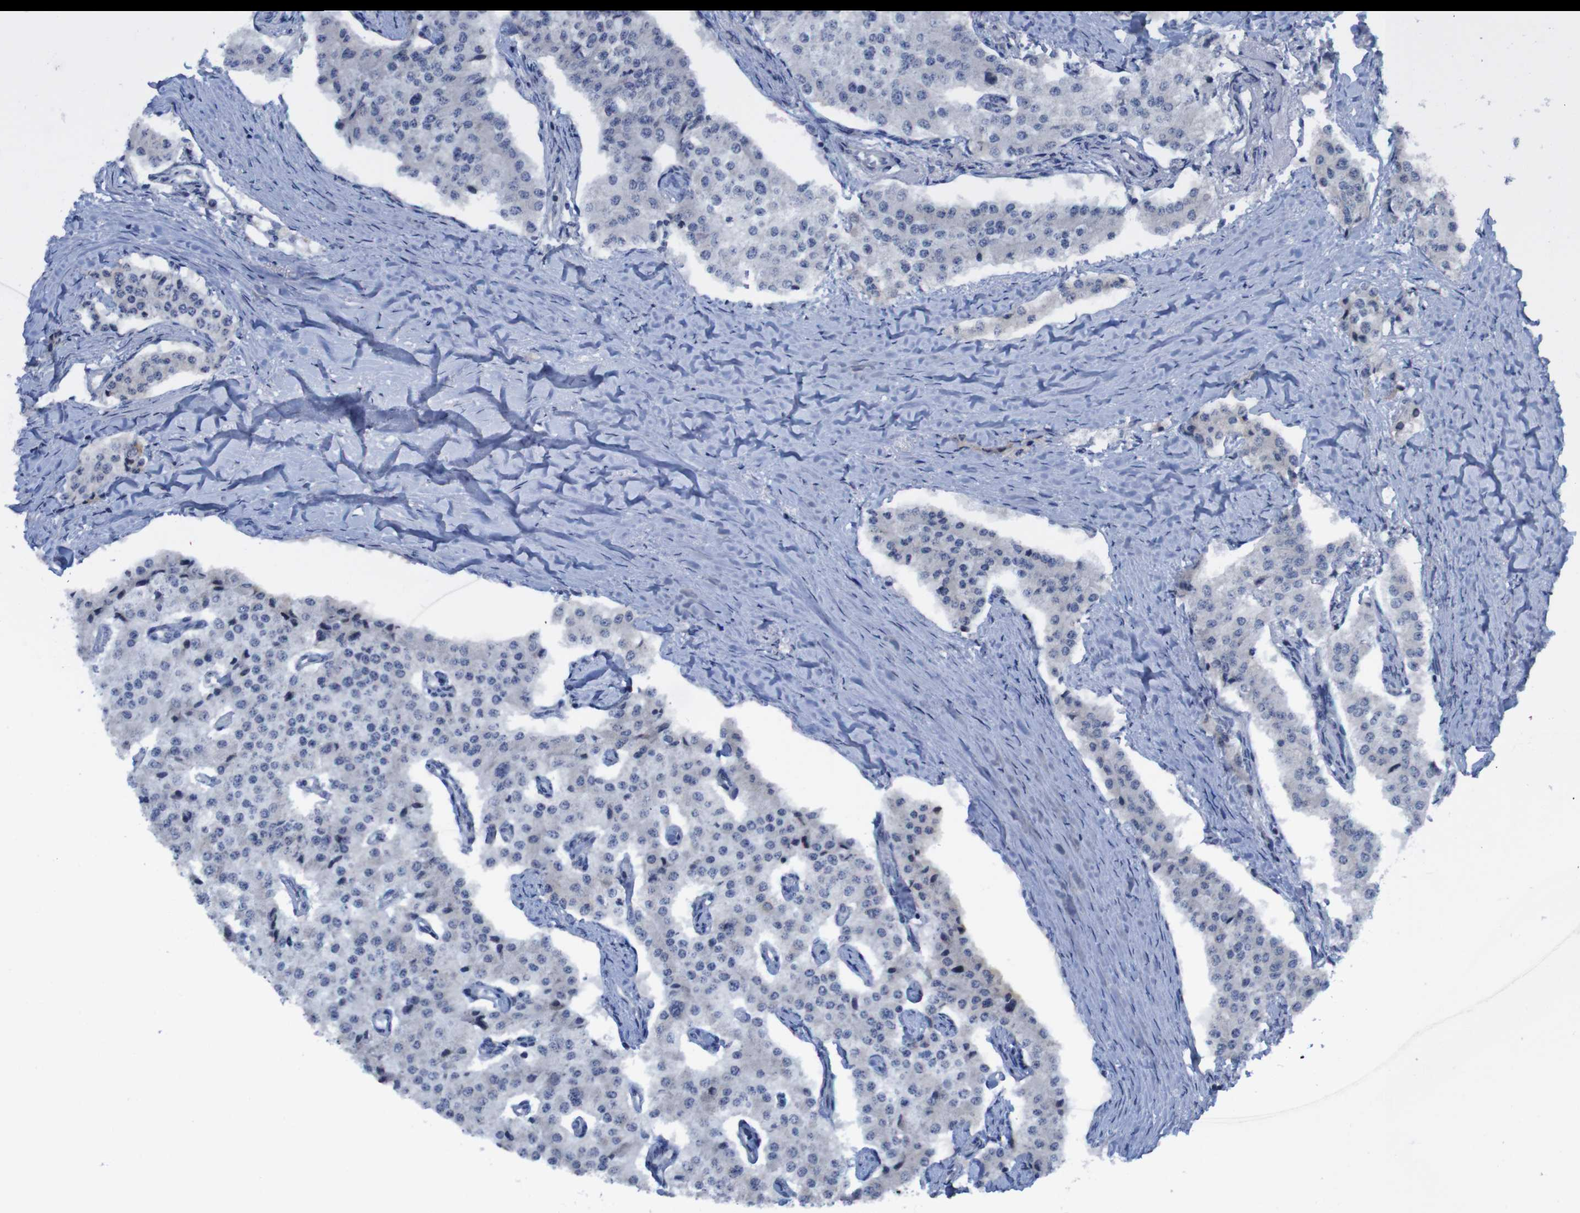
{"staining": {"intensity": "negative", "quantity": "none", "location": "none"}, "tissue": "carcinoid", "cell_type": "Tumor cells", "image_type": "cancer", "snomed": [{"axis": "morphology", "description": "Carcinoid, malignant, NOS"}, {"axis": "topography", "description": "Colon"}], "caption": "A photomicrograph of human carcinoid is negative for staining in tumor cells.", "gene": "CLDN18", "patient": {"sex": "female", "age": 52}}